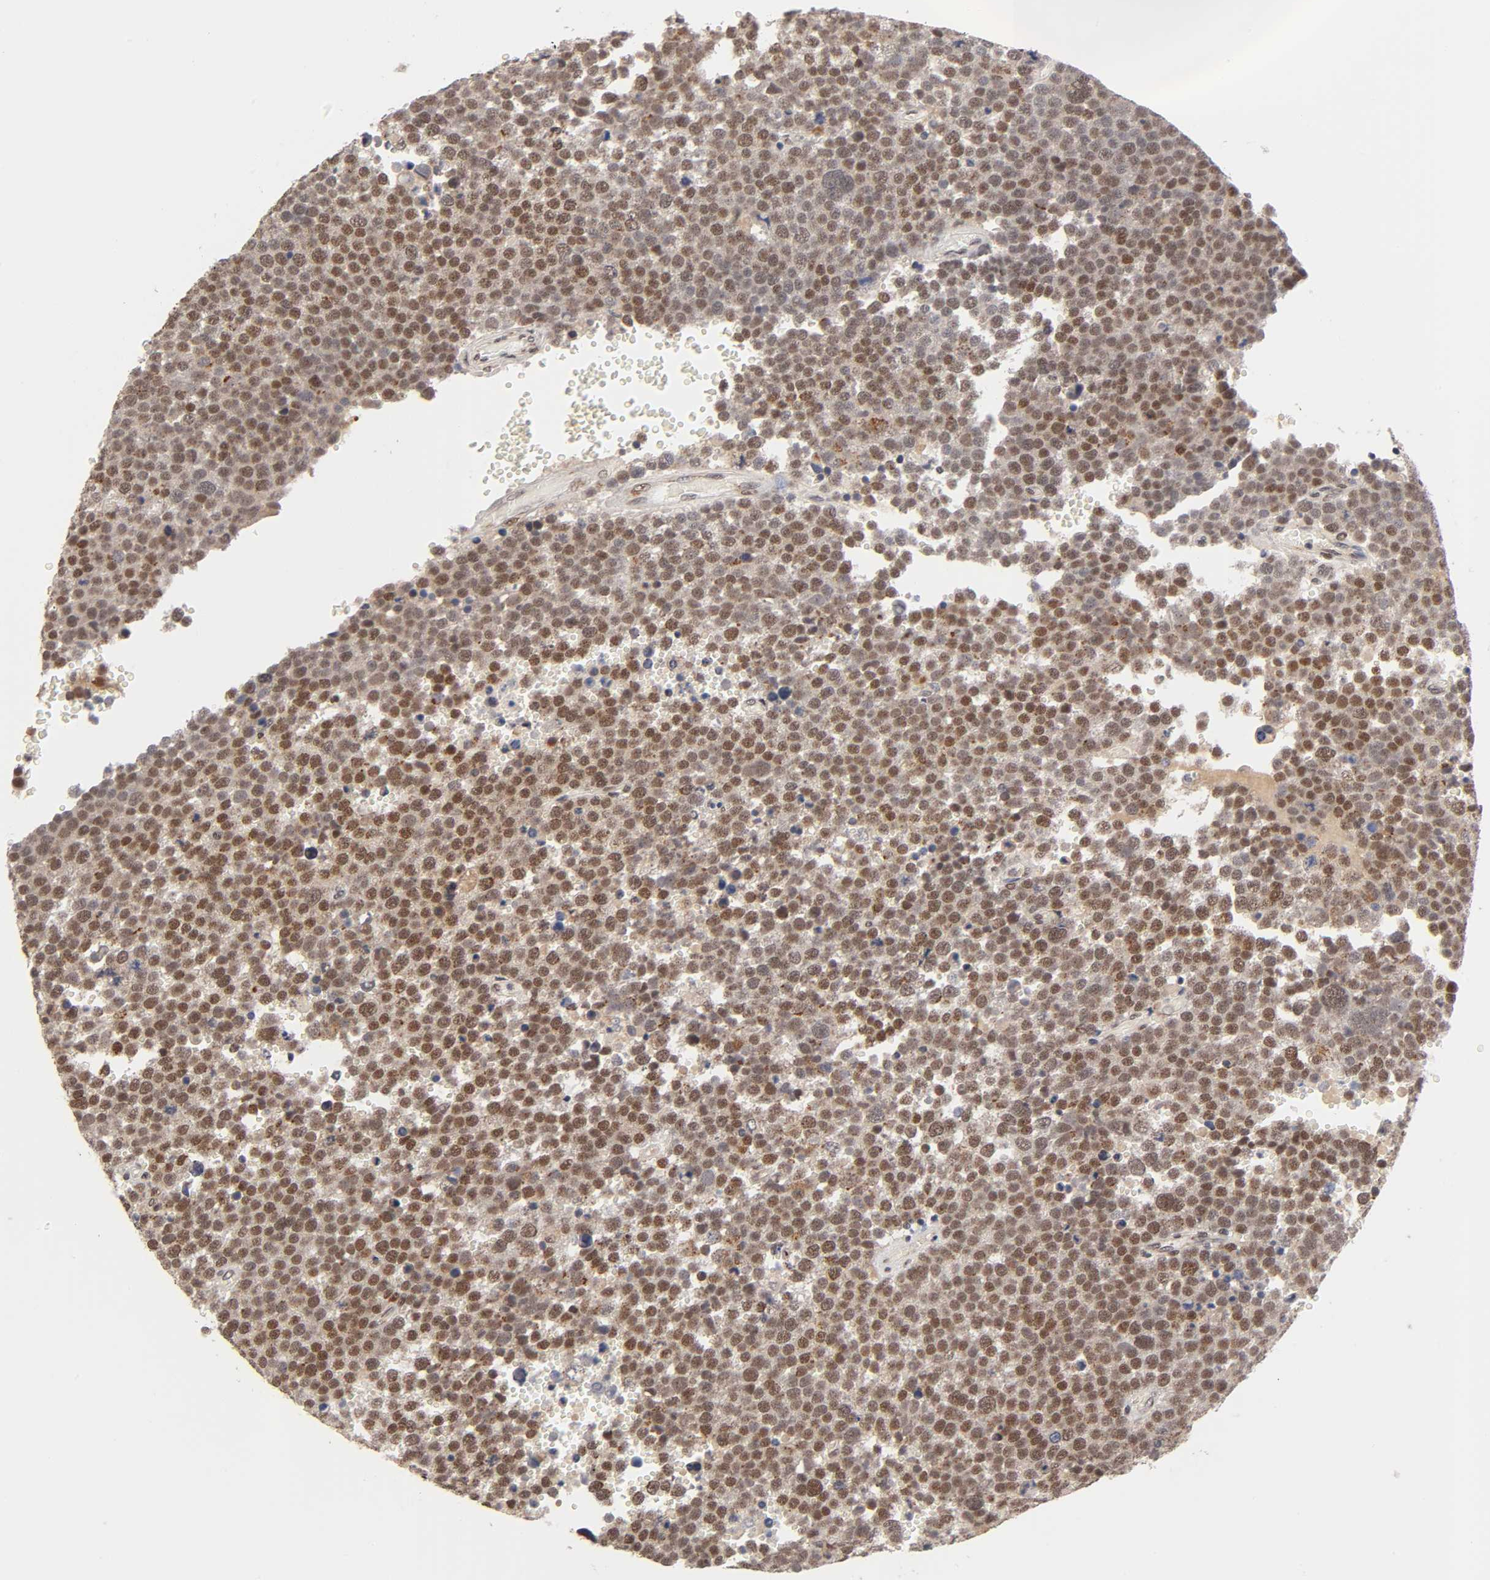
{"staining": {"intensity": "strong", "quantity": "25%-75%", "location": "cytoplasmic/membranous,nuclear"}, "tissue": "testis cancer", "cell_type": "Tumor cells", "image_type": "cancer", "snomed": [{"axis": "morphology", "description": "Seminoma, NOS"}, {"axis": "topography", "description": "Testis"}], "caption": "Brown immunohistochemical staining in human testis seminoma reveals strong cytoplasmic/membranous and nuclear staining in about 25%-75% of tumor cells.", "gene": "EP300", "patient": {"sex": "male", "age": 71}}